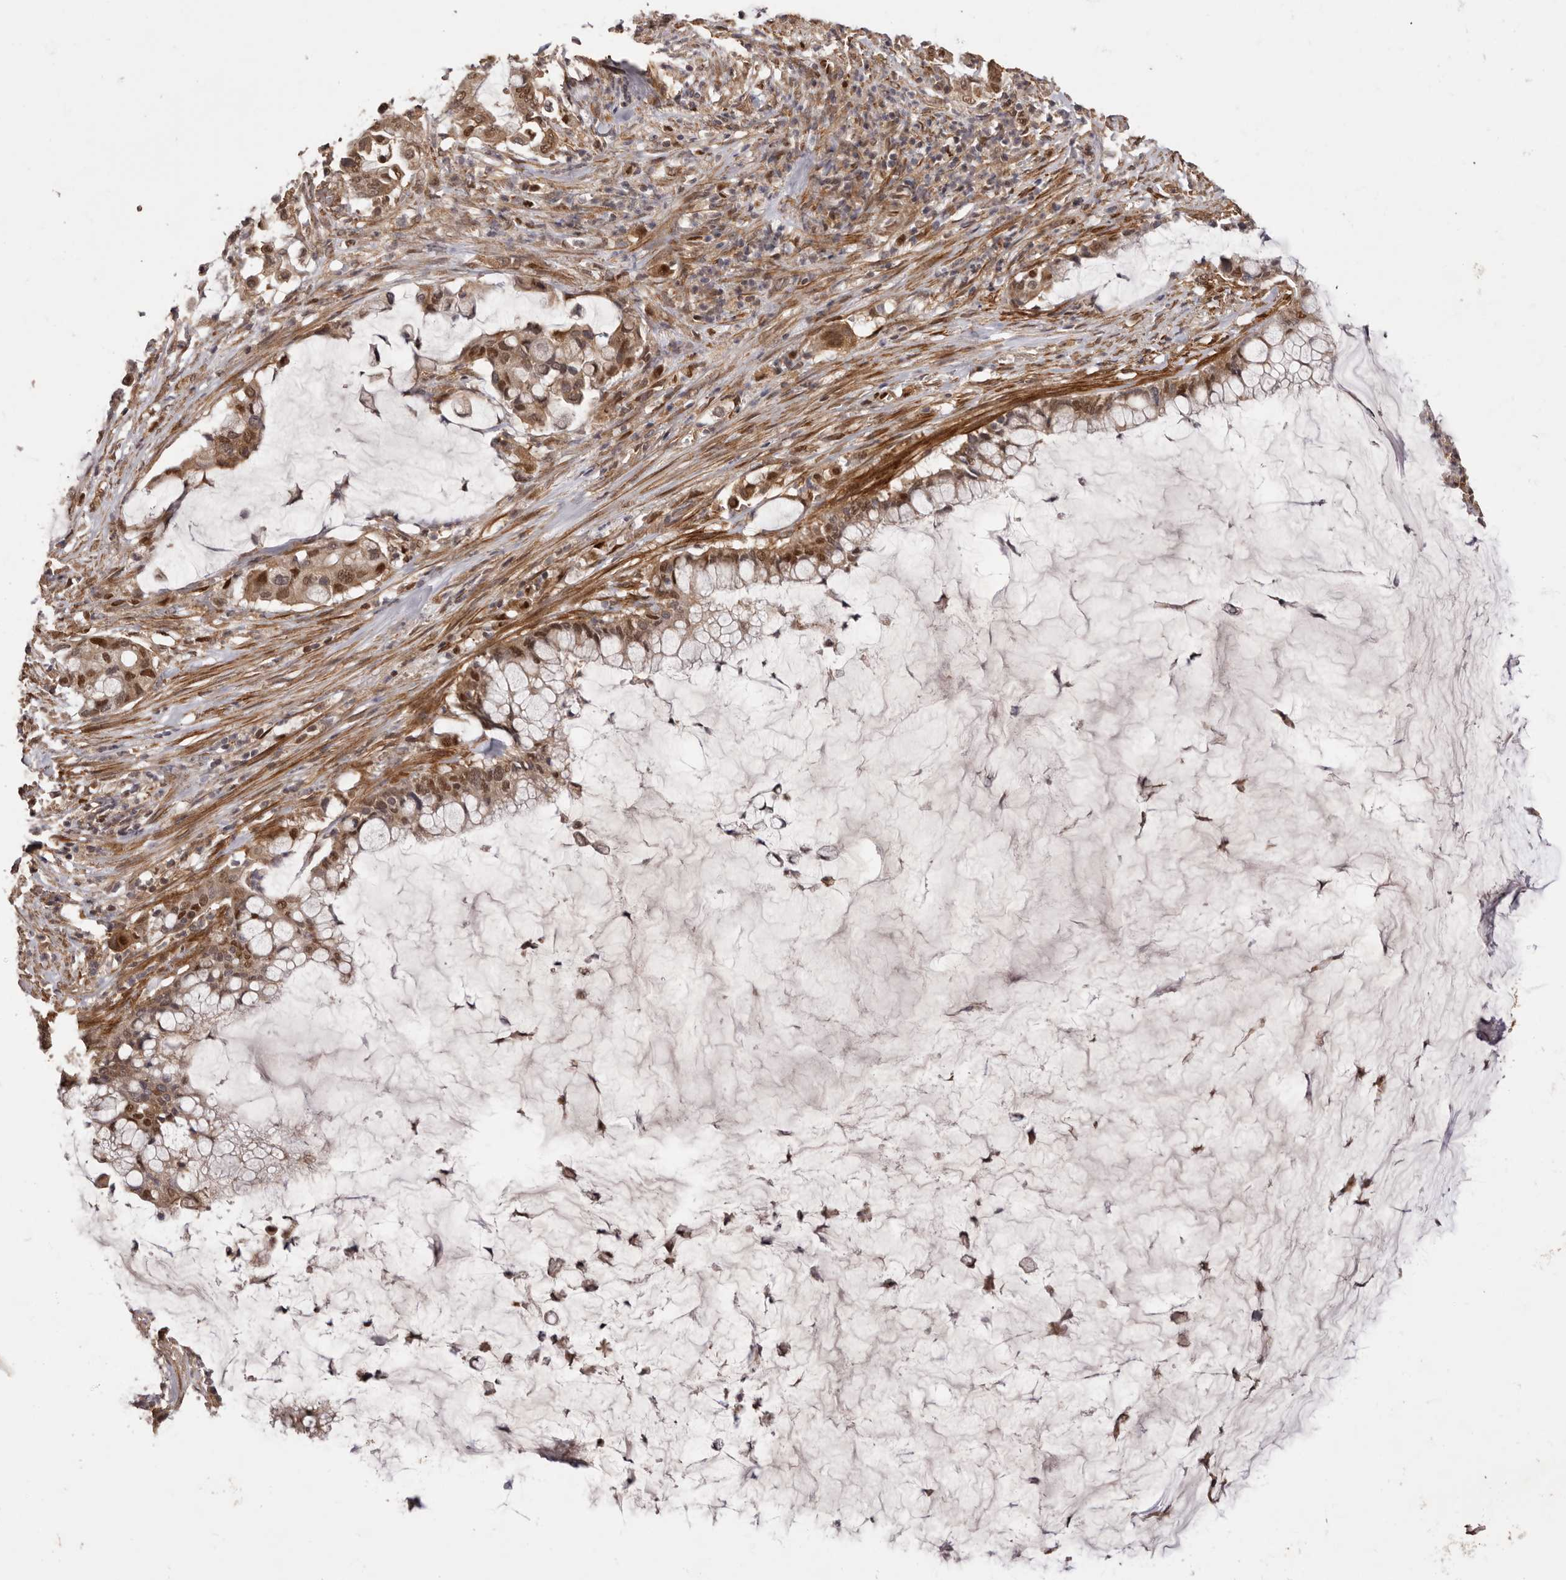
{"staining": {"intensity": "moderate", "quantity": ">75%", "location": "cytoplasmic/membranous,nuclear"}, "tissue": "pancreatic cancer", "cell_type": "Tumor cells", "image_type": "cancer", "snomed": [{"axis": "morphology", "description": "Adenocarcinoma, NOS"}, {"axis": "topography", "description": "Pancreas"}], "caption": "A histopathology image showing moderate cytoplasmic/membranous and nuclear expression in approximately >75% of tumor cells in pancreatic cancer, as visualized by brown immunohistochemical staining.", "gene": "UBR2", "patient": {"sex": "male", "age": 41}}